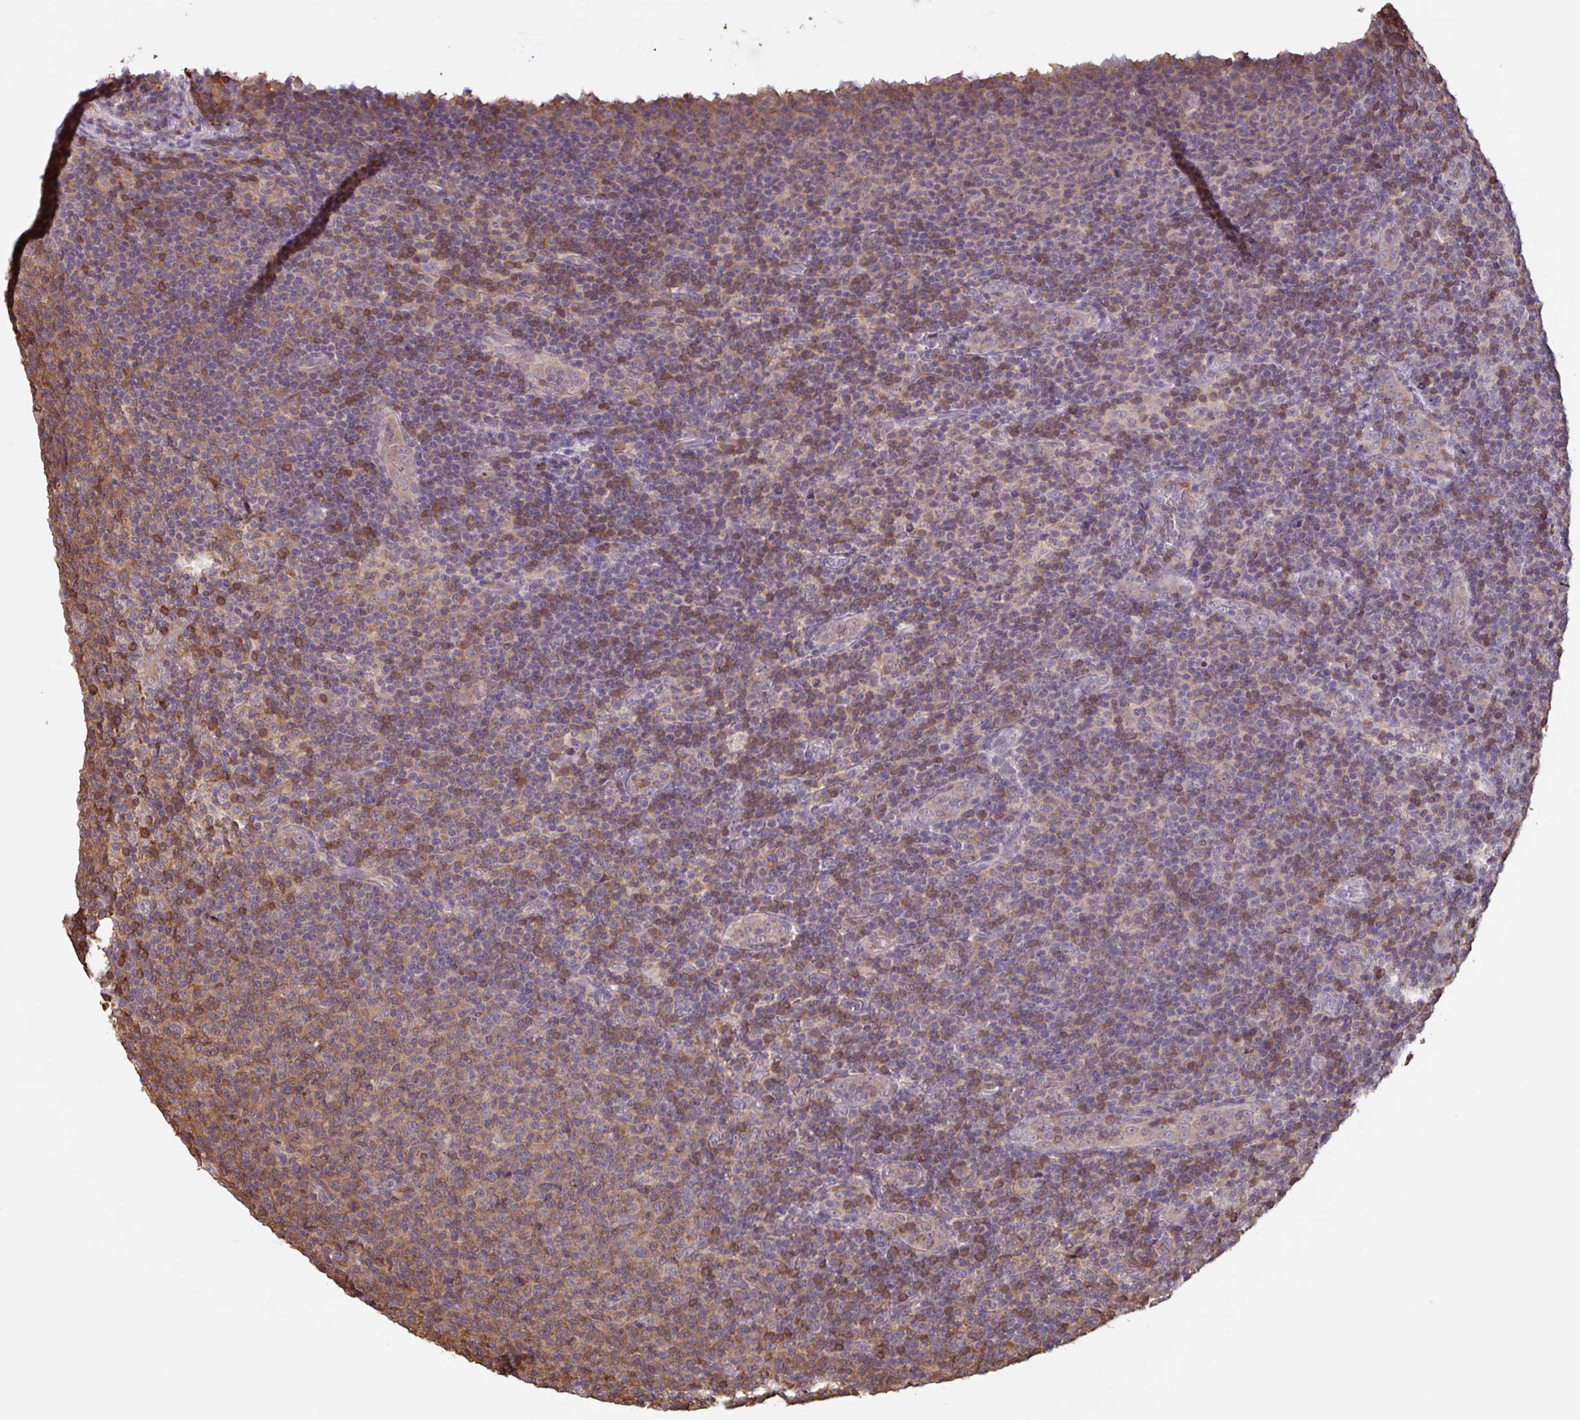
{"staining": {"intensity": "moderate", "quantity": "<25%", "location": "cytoplasmic/membranous"}, "tissue": "lymphoma", "cell_type": "Tumor cells", "image_type": "cancer", "snomed": [{"axis": "morphology", "description": "Malignant lymphoma, non-Hodgkin's type, Low grade"}, {"axis": "topography", "description": "Lymph node"}], "caption": "DAB immunohistochemical staining of human low-grade malignant lymphoma, non-Hodgkin's type demonstrates moderate cytoplasmic/membranous protein staining in approximately <25% of tumor cells. Nuclei are stained in blue.", "gene": "OTOP2", "patient": {"sex": "male", "age": 66}}